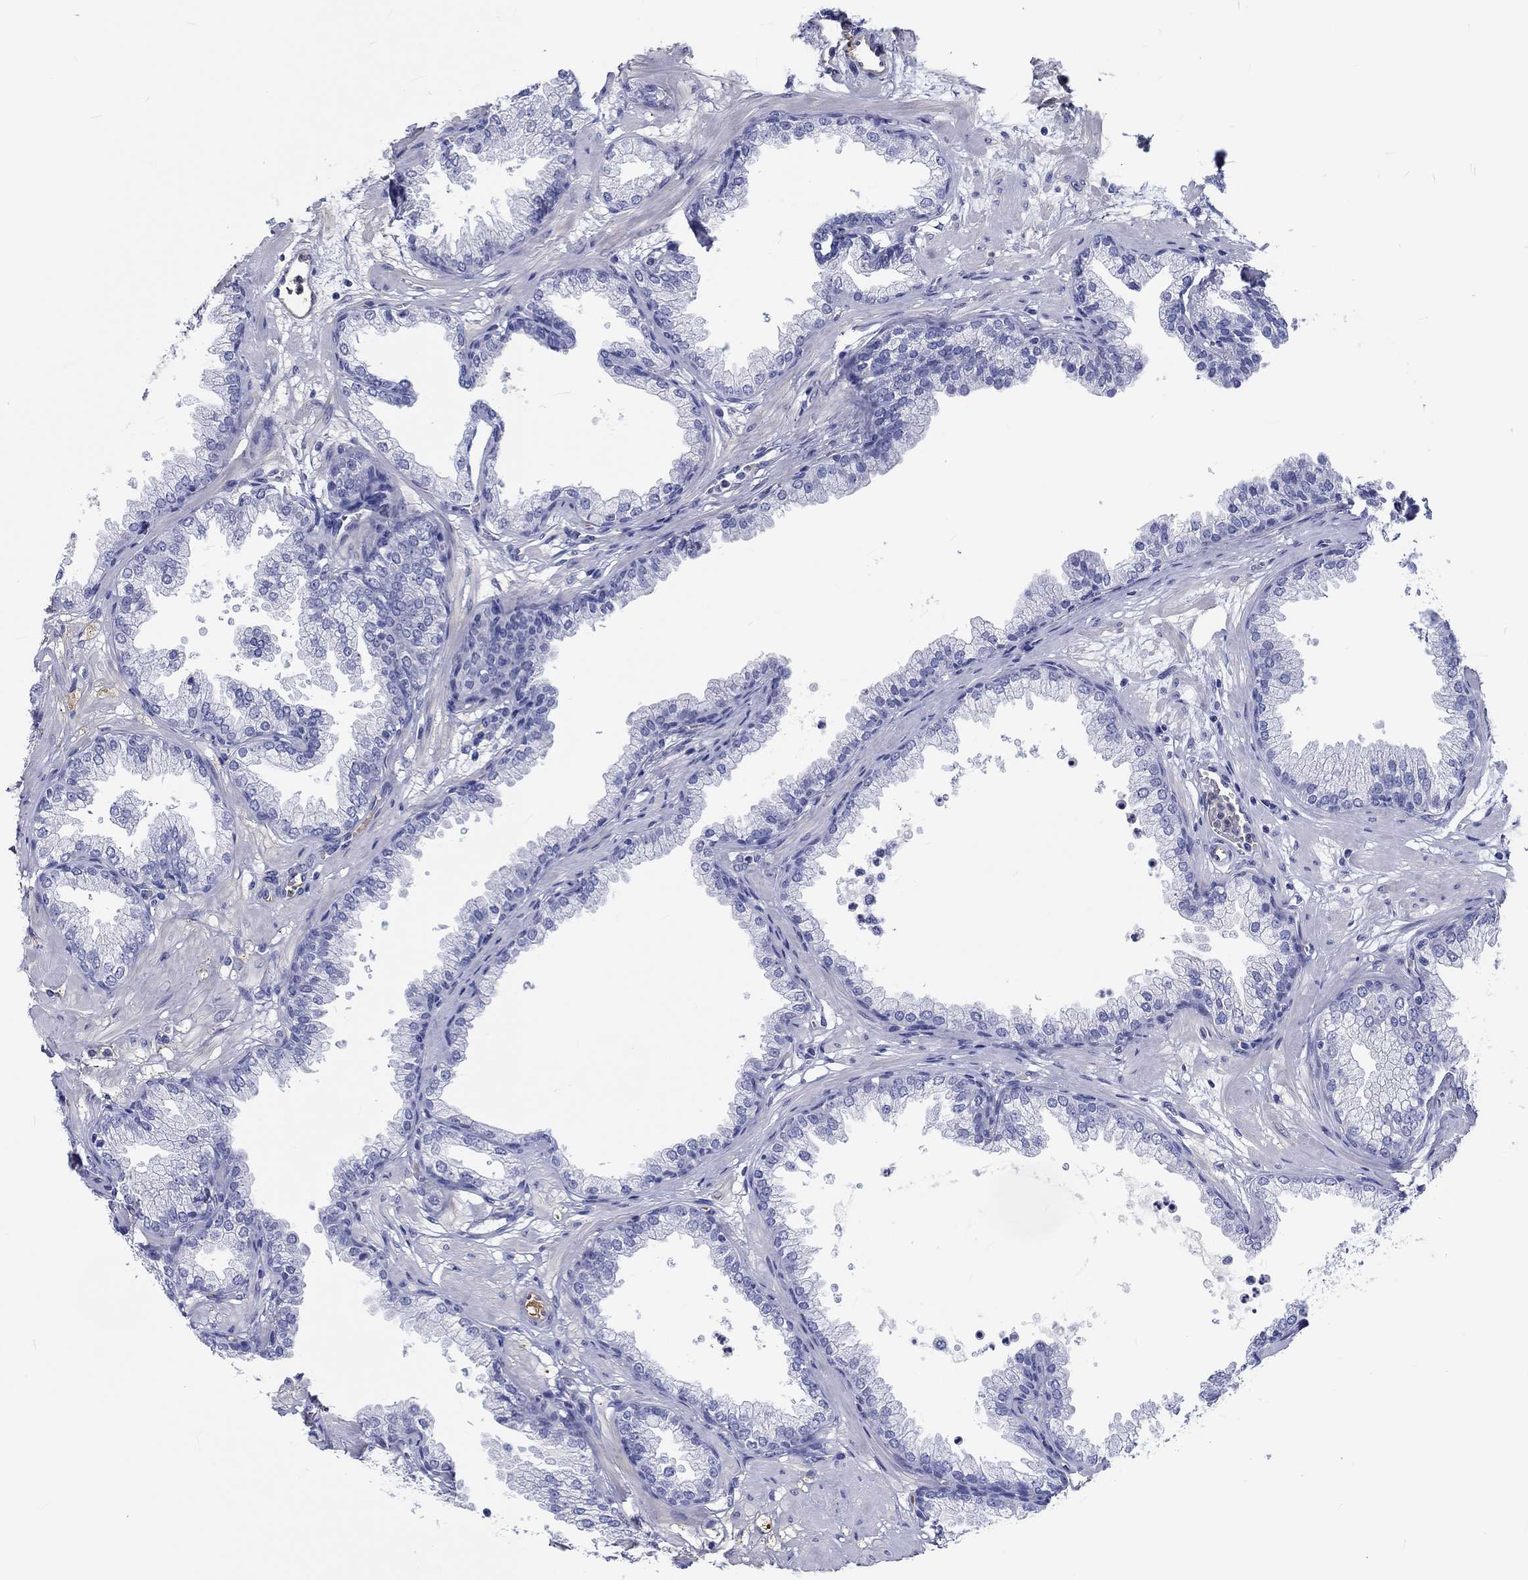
{"staining": {"intensity": "negative", "quantity": "none", "location": "none"}, "tissue": "prostate", "cell_type": "Glandular cells", "image_type": "normal", "snomed": [{"axis": "morphology", "description": "Normal tissue, NOS"}, {"axis": "topography", "description": "Prostate"}], "caption": "This is an immunohistochemistry image of benign human prostate. There is no staining in glandular cells.", "gene": "CDY1B", "patient": {"sex": "male", "age": 37}}